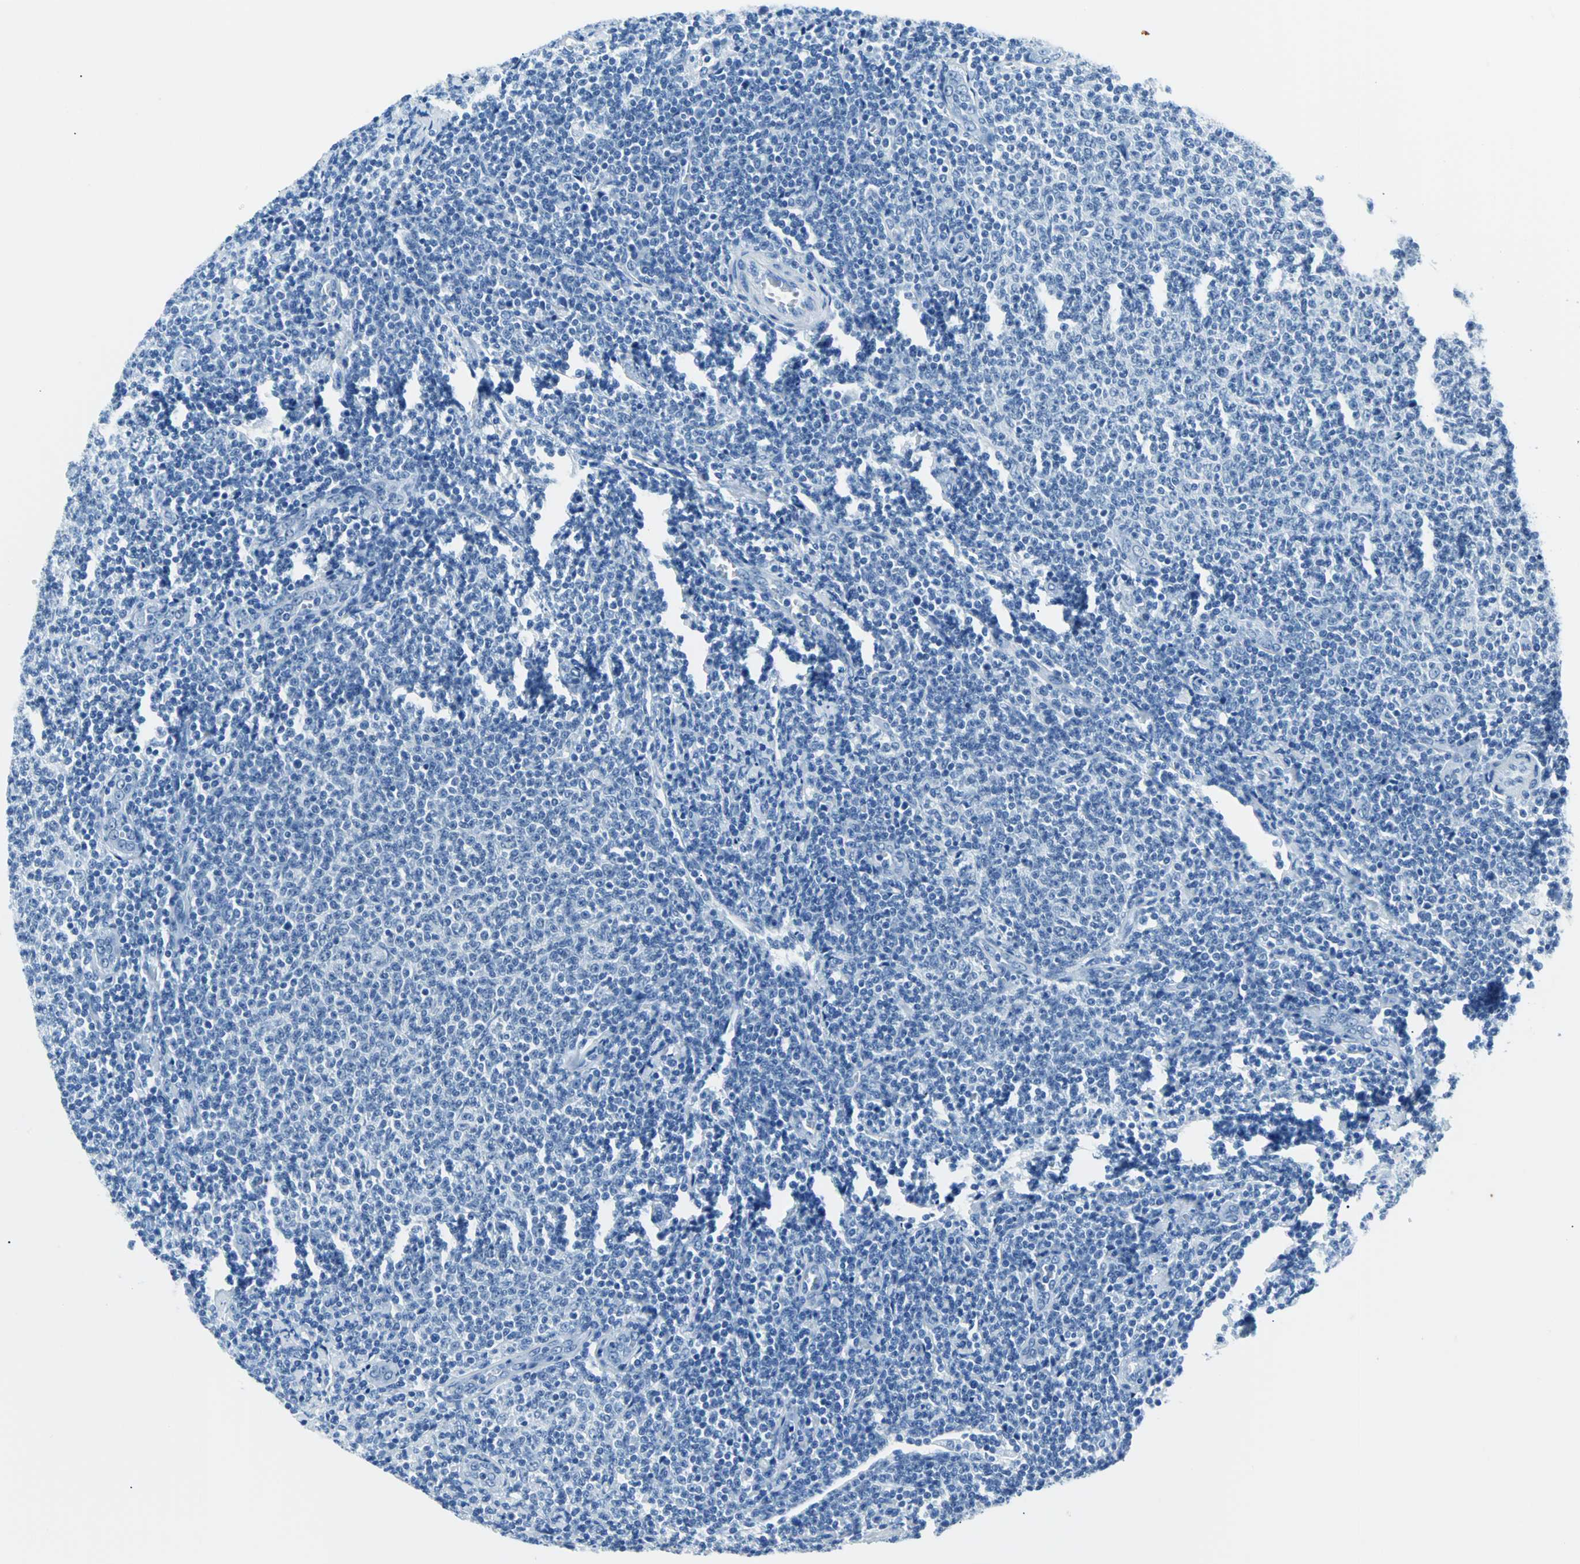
{"staining": {"intensity": "negative", "quantity": "none", "location": "none"}, "tissue": "lymphoma", "cell_type": "Tumor cells", "image_type": "cancer", "snomed": [{"axis": "morphology", "description": "Malignant lymphoma, non-Hodgkin's type, Low grade"}, {"axis": "topography", "description": "Lymph node"}], "caption": "DAB immunohistochemical staining of human low-grade malignant lymphoma, non-Hodgkin's type displays no significant staining in tumor cells.", "gene": "USP28", "patient": {"sex": "male", "age": 66}}